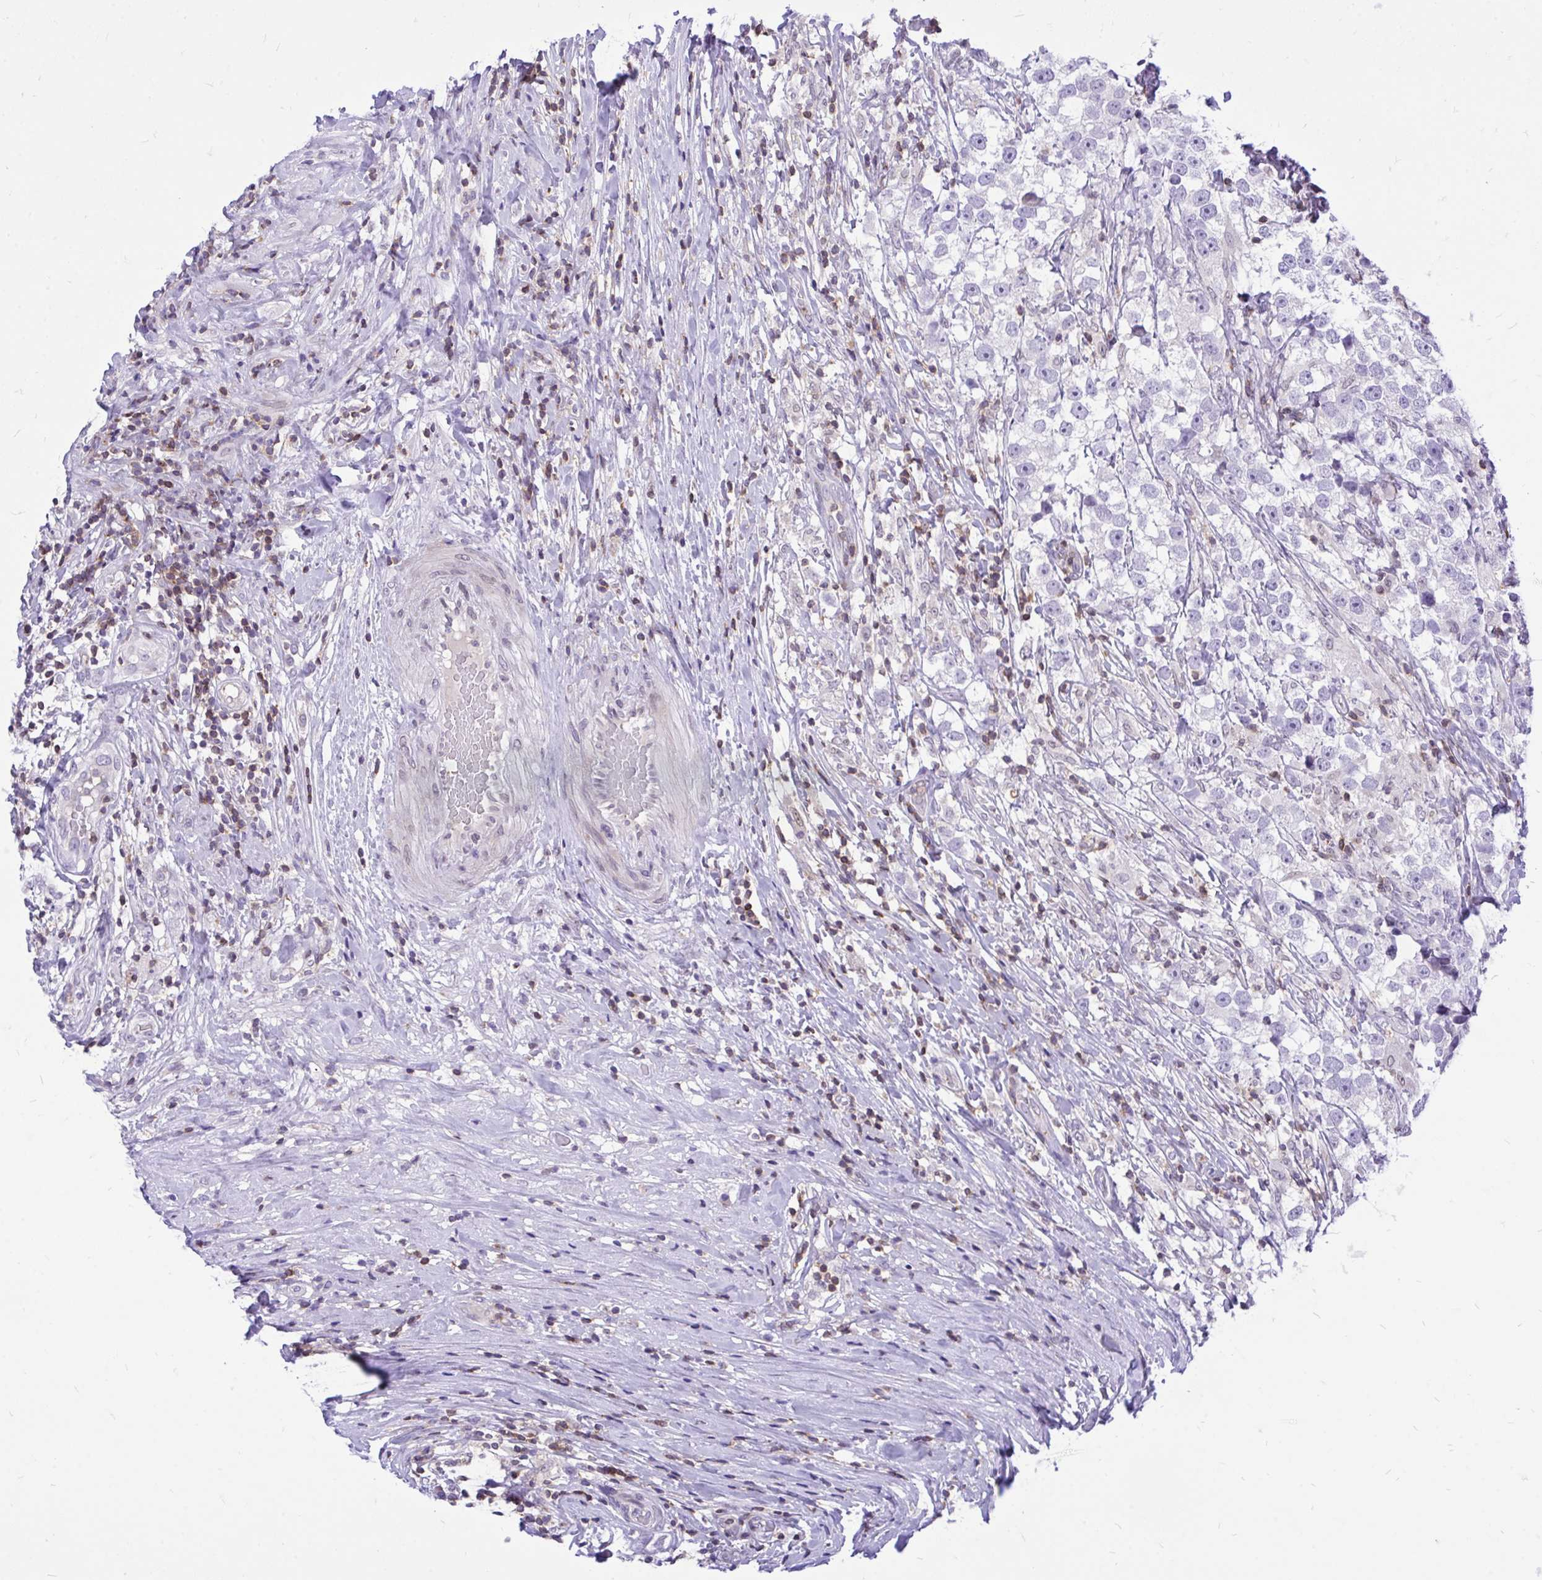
{"staining": {"intensity": "negative", "quantity": "none", "location": "none"}, "tissue": "testis cancer", "cell_type": "Tumor cells", "image_type": "cancer", "snomed": [{"axis": "morphology", "description": "Seminoma, NOS"}, {"axis": "topography", "description": "Testis"}], "caption": "High magnification brightfield microscopy of seminoma (testis) stained with DAB (brown) and counterstained with hematoxylin (blue): tumor cells show no significant positivity. (DAB immunohistochemistry visualized using brightfield microscopy, high magnification).", "gene": "CXCL8", "patient": {"sex": "male", "age": 46}}